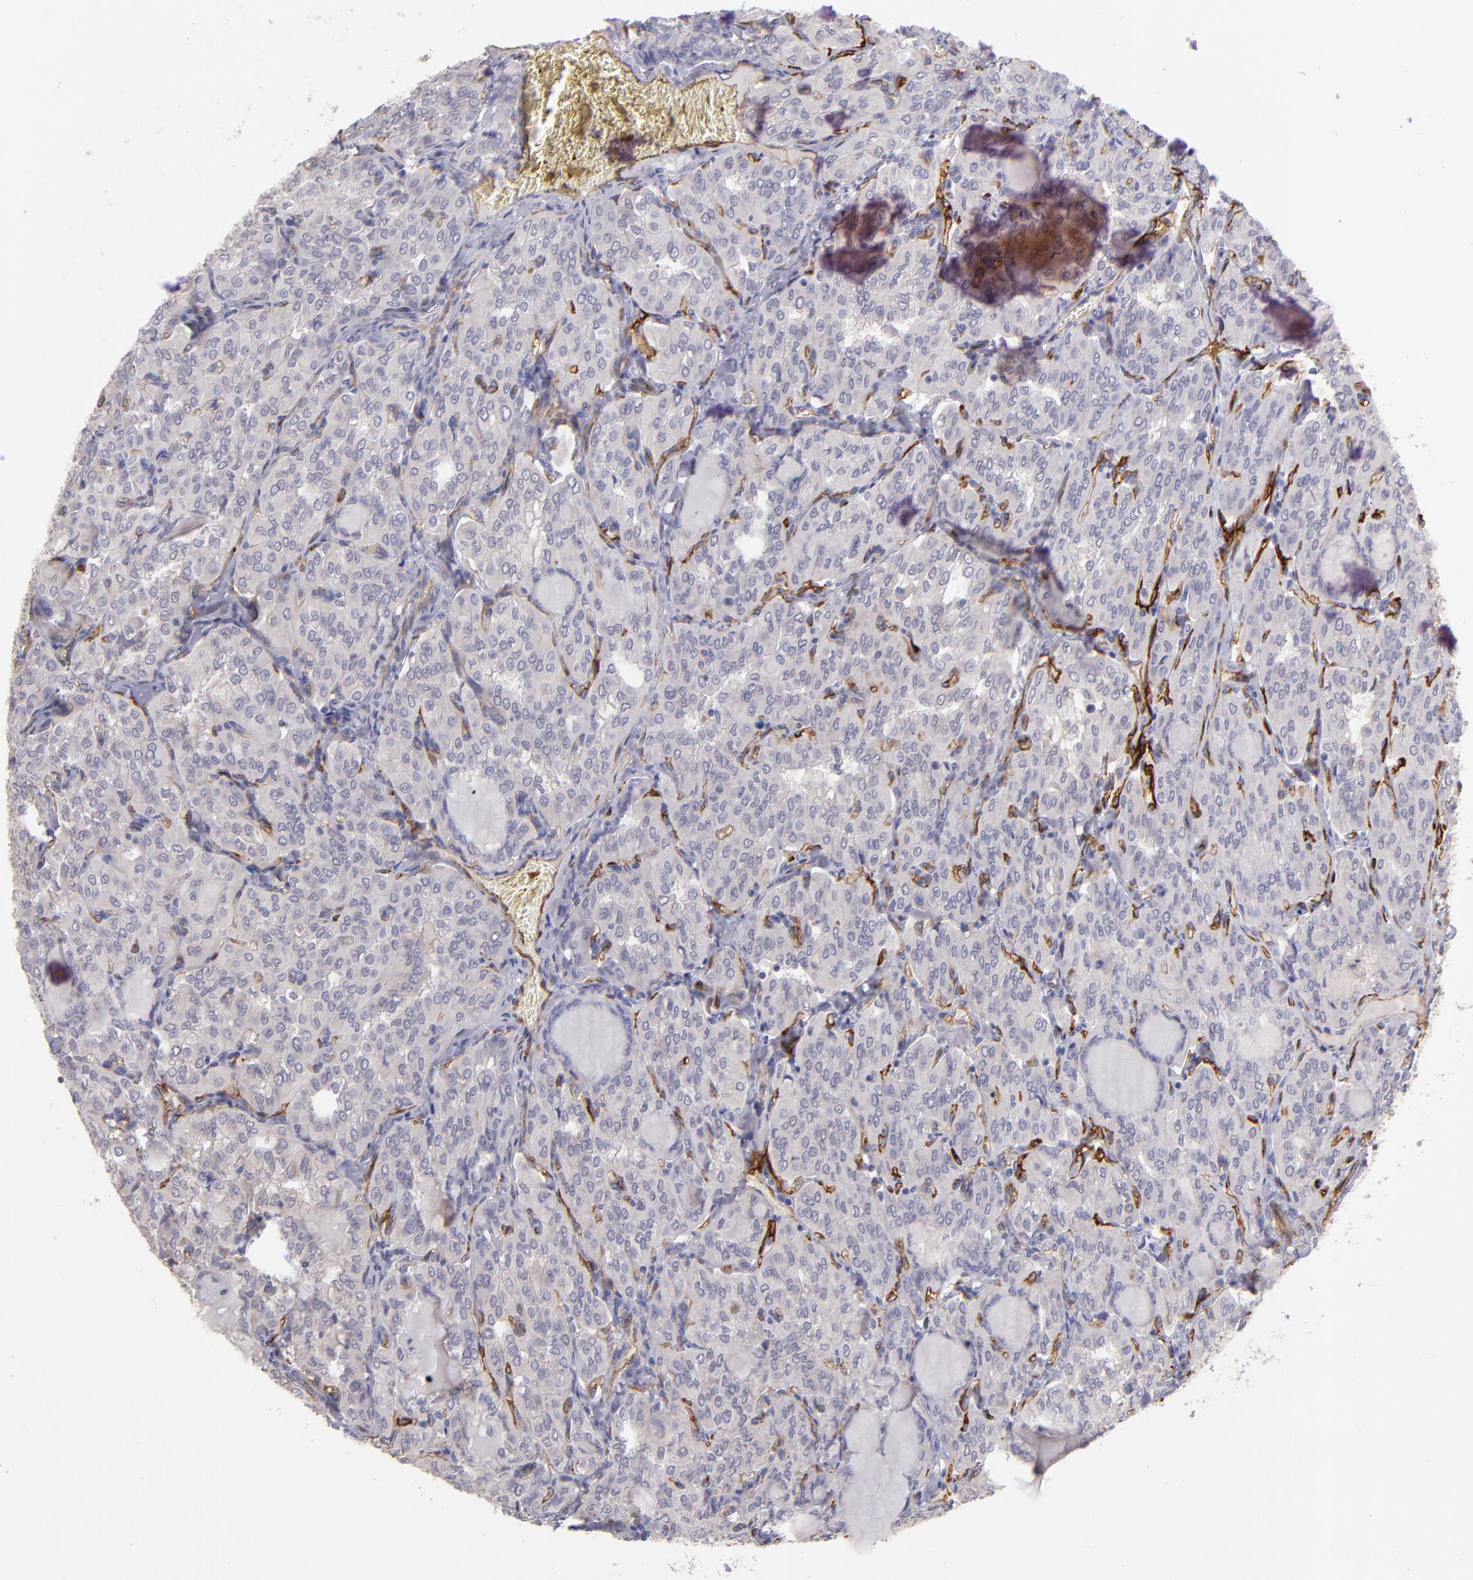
{"staining": {"intensity": "negative", "quantity": "none", "location": "none"}, "tissue": "thyroid cancer", "cell_type": "Tumor cells", "image_type": "cancer", "snomed": [{"axis": "morphology", "description": "Papillary adenocarcinoma, NOS"}, {"axis": "topography", "description": "Thyroid gland"}], "caption": "Tumor cells show no significant protein expression in thyroid cancer (papillary adenocarcinoma).", "gene": "THBD", "patient": {"sex": "male", "age": 20}}